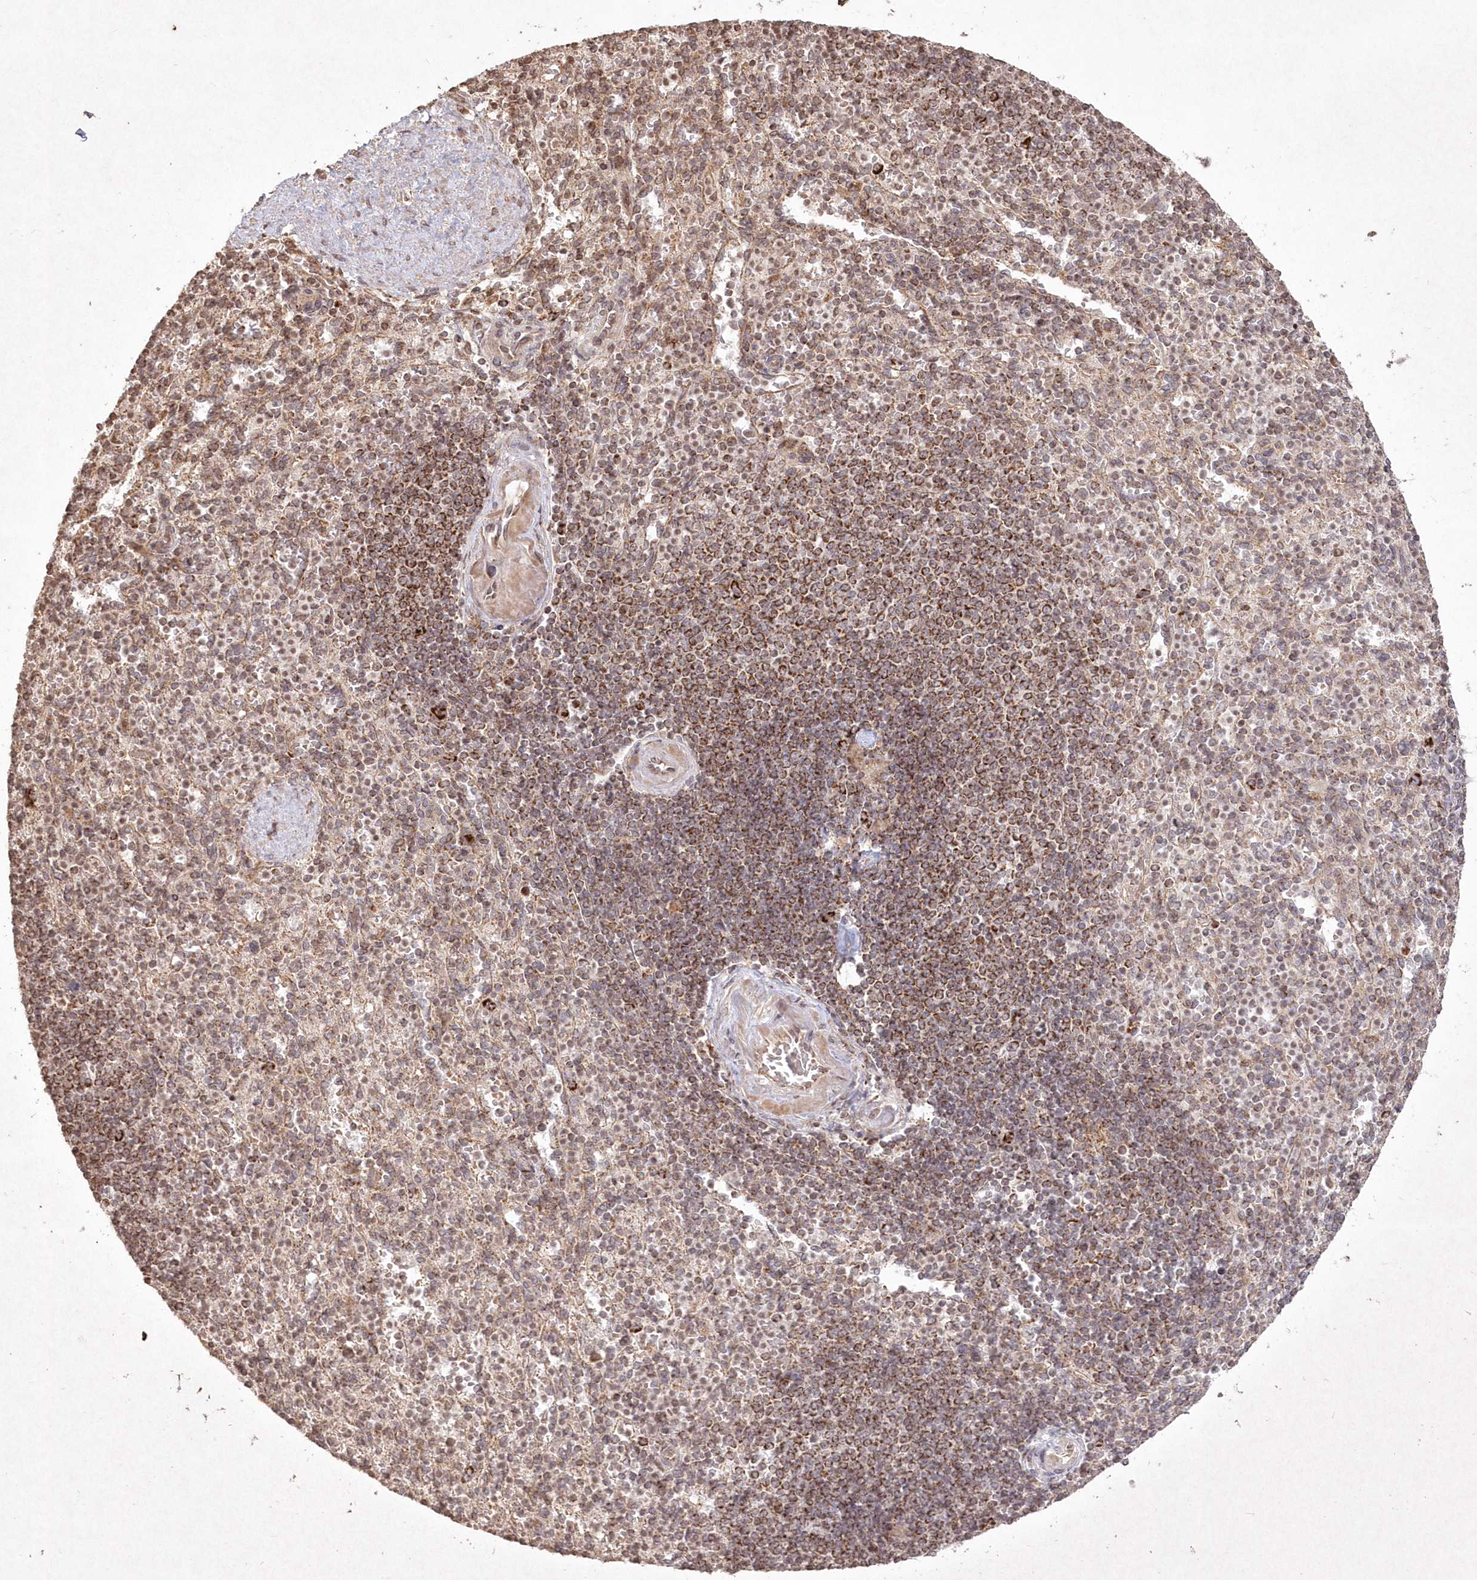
{"staining": {"intensity": "moderate", "quantity": "25%-75%", "location": "cytoplasmic/membranous"}, "tissue": "spleen", "cell_type": "Cells in red pulp", "image_type": "normal", "snomed": [{"axis": "morphology", "description": "Normal tissue, NOS"}, {"axis": "topography", "description": "Spleen"}], "caption": "DAB (3,3'-diaminobenzidine) immunohistochemical staining of benign human spleen displays moderate cytoplasmic/membranous protein positivity in about 25%-75% of cells in red pulp. Ihc stains the protein in brown and the nuclei are stained blue.", "gene": "LRPPRC", "patient": {"sex": "female", "age": 74}}